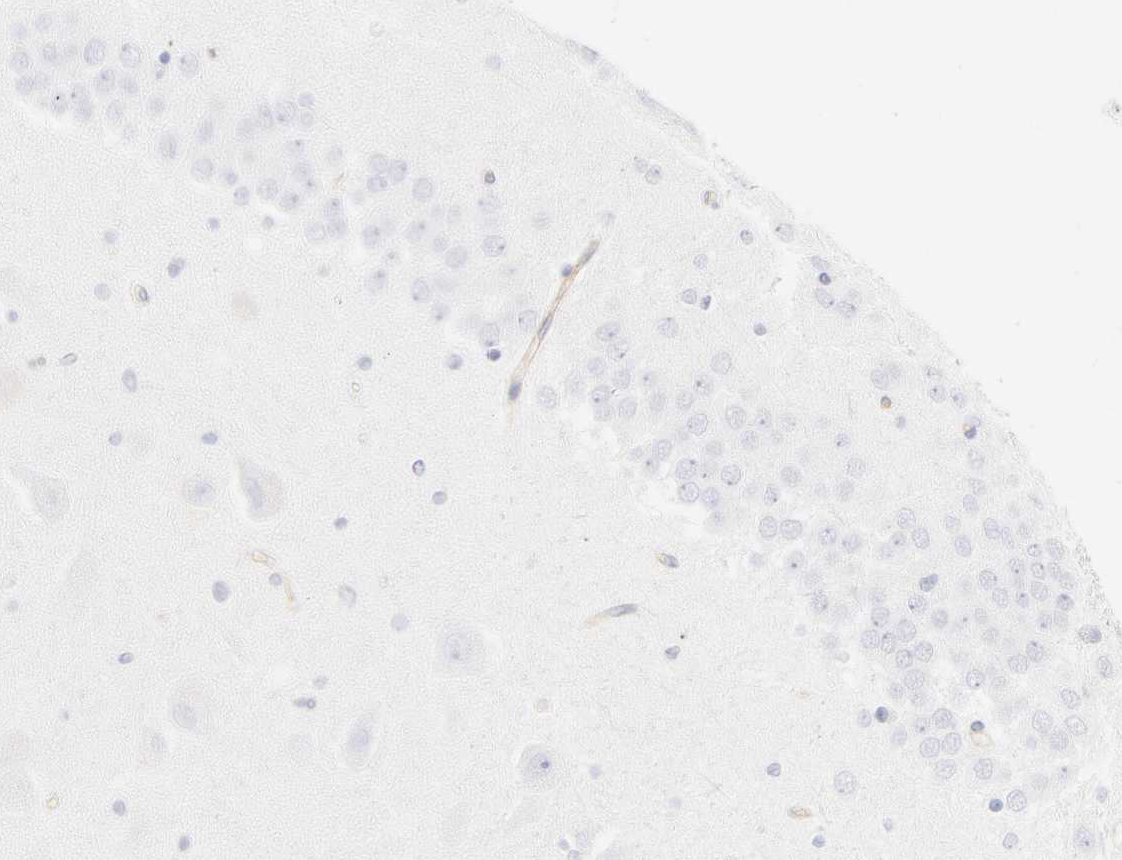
{"staining": {"intensity": "negative", "quantity": "none", "location": "none"}, "tissue": "hippocampus", "cell_type": "Glial cells", "image_type": "normal", "snomed": [{"axis": "morphology", "description": "Normal tissue, NOS"}, {"axis": "topography", "description": "Hippocampus"}], "caption": "Immunohistochemistry (IHC) photomicrograph of unremarkable hippocampus stained for a protein (brown), which reveals no expression in glial cells.", "gene": "ITGA5", "patient": {"sex": "female", "age": 54}}